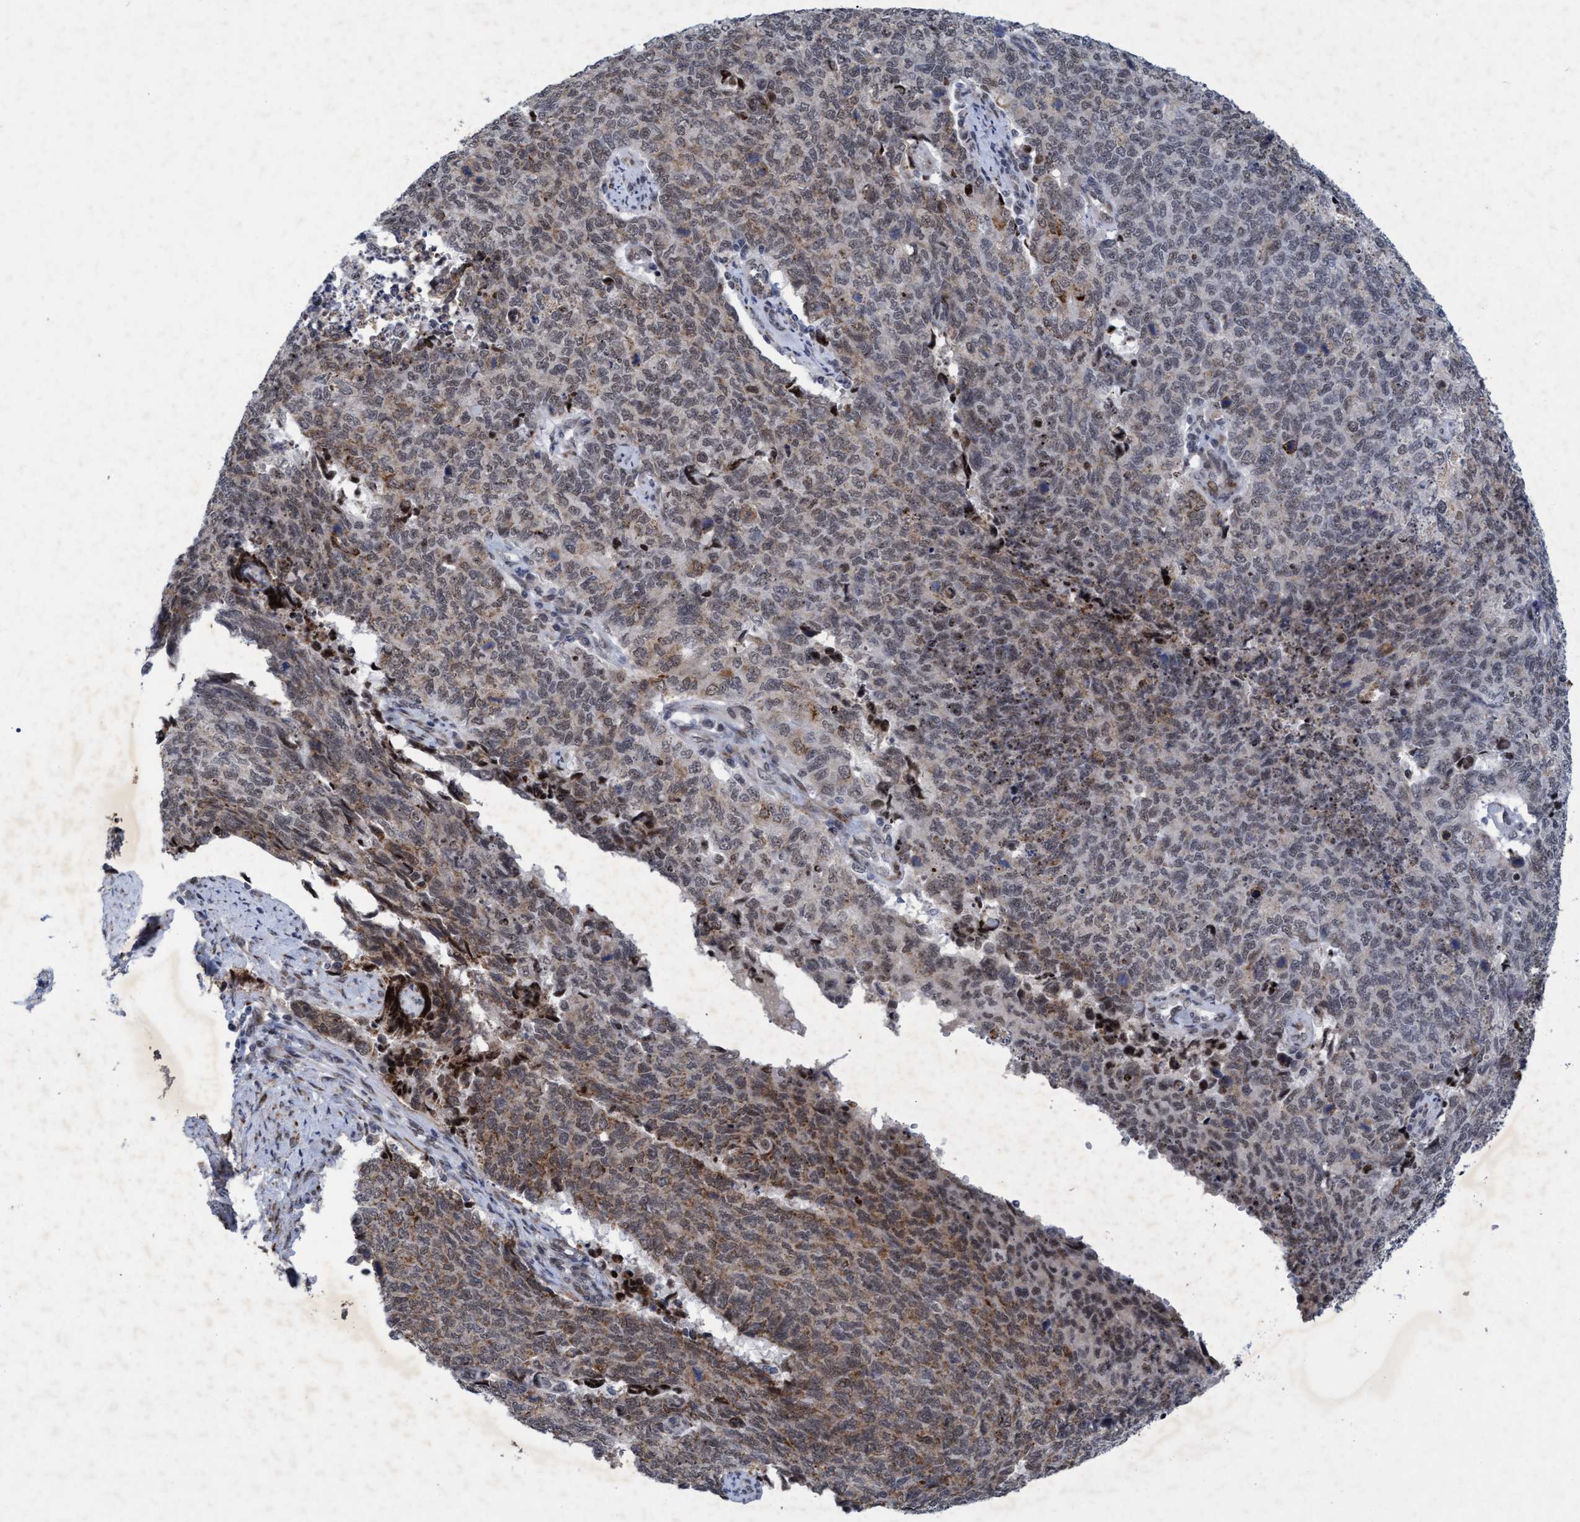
{"staining": {"intensity": "weak", "quantity": ">75%", "location": "cytoplasmic/membranous,nuclear"}, "tissue": "cervical cancer", "cell_type": "Tumor cells", "image_type": "cancer", "snomed": [{"axis": "morphology", "description": "Squamous cell carcinoma, NOS"}, {"axis": "topography", "description": "Cervix"}], "caption": "A photomicrograph of human cervical cancer (squamous cell carcinoma) stained for a protein demonstrates weak cytoplasmic/membranous and nuclear brown staining in tumor cells. (brown staining indicates protein expression, while blue staining denotes nuclei).", "gene": "GLT6D1", "patient": {"sex": "female", "age": 63}}